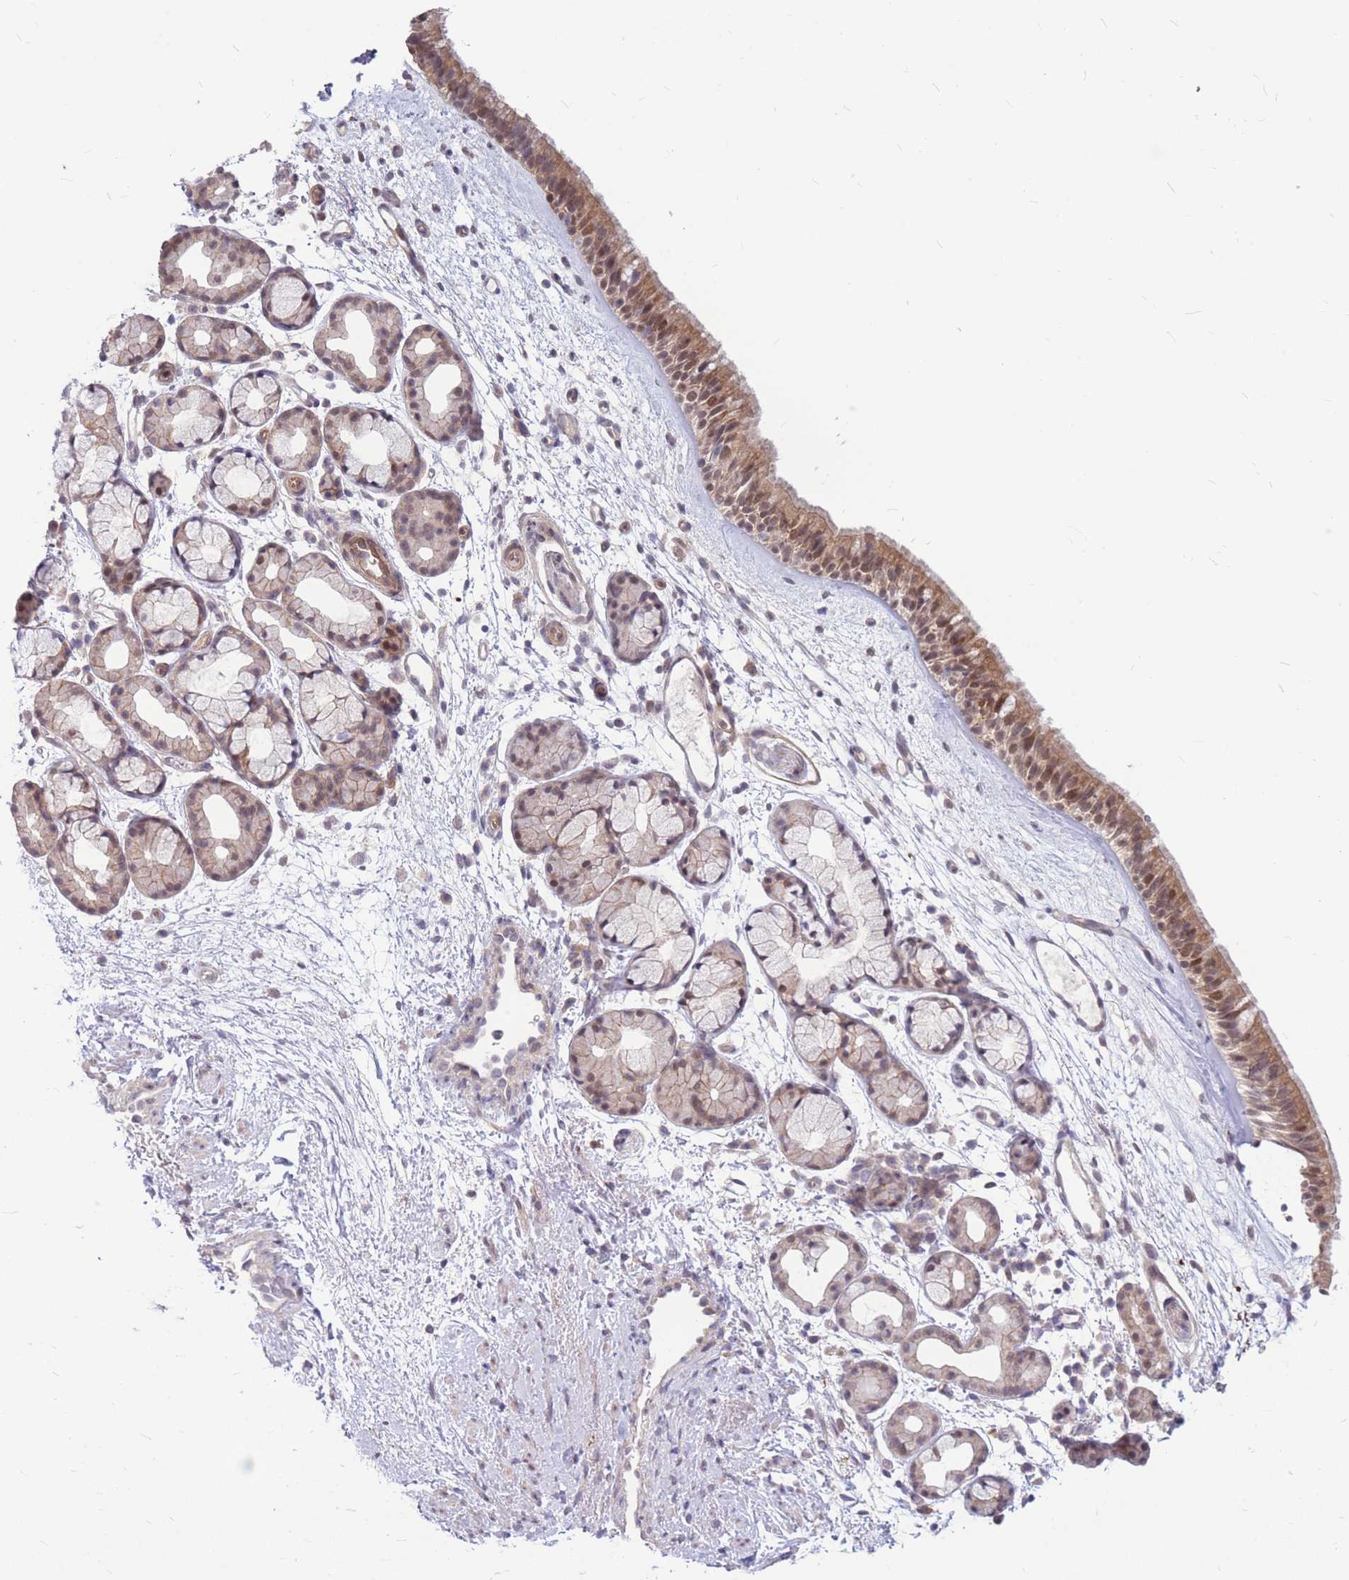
{"staining": {"intensity": "moderate", "quantity": ">75%", "location": "cytoplasmic/membranous,nuclear"}, "tissue": "nasopharynx", "cell_type": "Respiratory epithelial cells", "image_type": "normal", "snomed": [{"axis": "morphology", "description": "Normal tissue, NOS"}, {"axis": "topography", "description": "Nasopharynx"}], "caption": "Brown immunohistochemical staining in normal nasopharynx reveals moderate cytoplasmic/membranous,nuclear positivity in approximately >75% of respiratory epithelial cells.", "gene": "TCF20", "patient": {"sex": "female", "age": 81}}